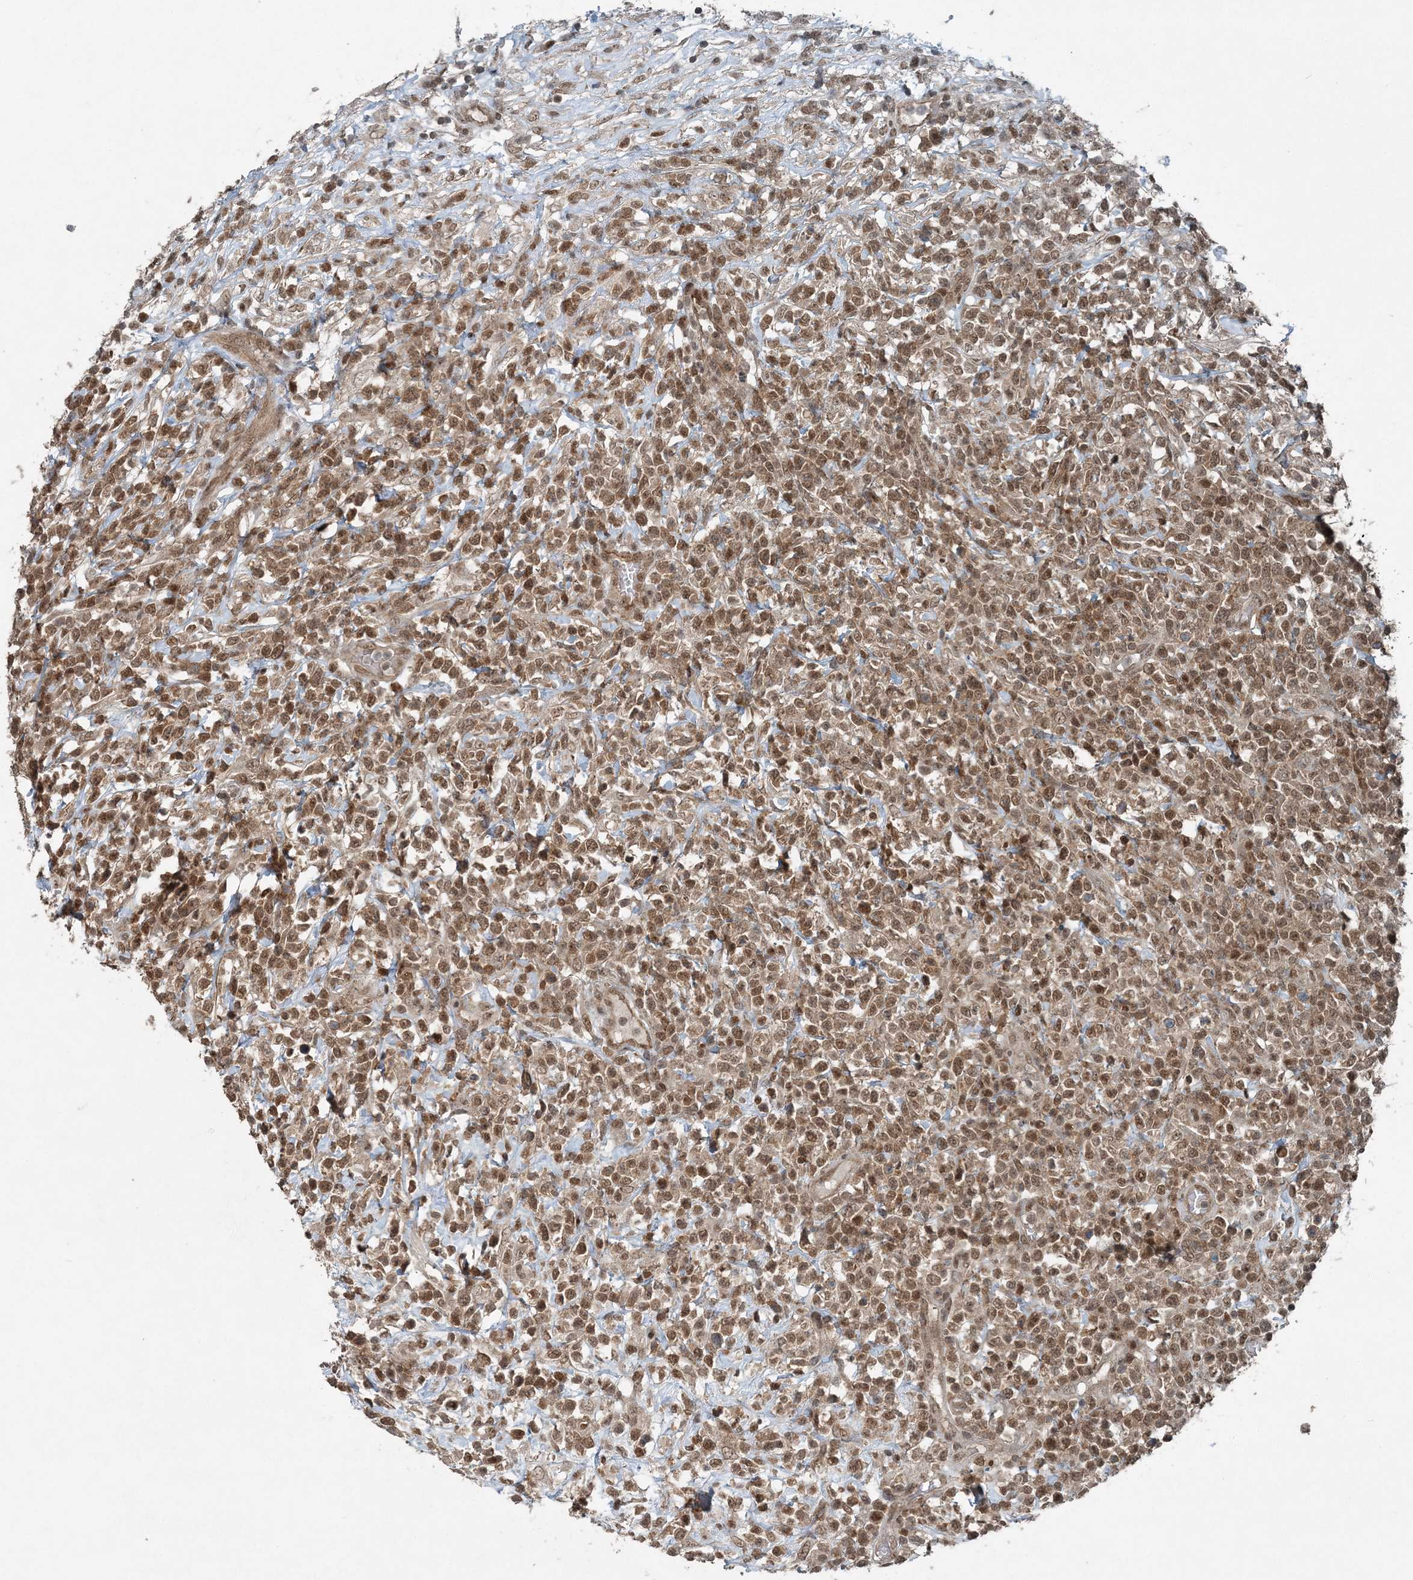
{"staining": {"intensity": "moderate", "quantity": ">75%", "location": "nuclear"}, "tissue": "lymphoma", "cell_type": "Tumor cells", "image_type": "cancer", "snomed": [{"axis": "morphology", "description": "Malignant lymphoma, non-Hodgkin's type, High grade"}, {"axis": "topography", "description": "Colon"}], "caption": "IHC staining of lymphoma, which demonstrates medium levels of moderate nuclear staining in approximately >75% of tumor cells indicating moderate nuclear protein positivity. The staining was performed using DAB (brown) for protein detection and nuclei were counterstained in hematoxylin (blue).", "gene": "COPS7B", "patient": {"sex": "female", "age": 53}}